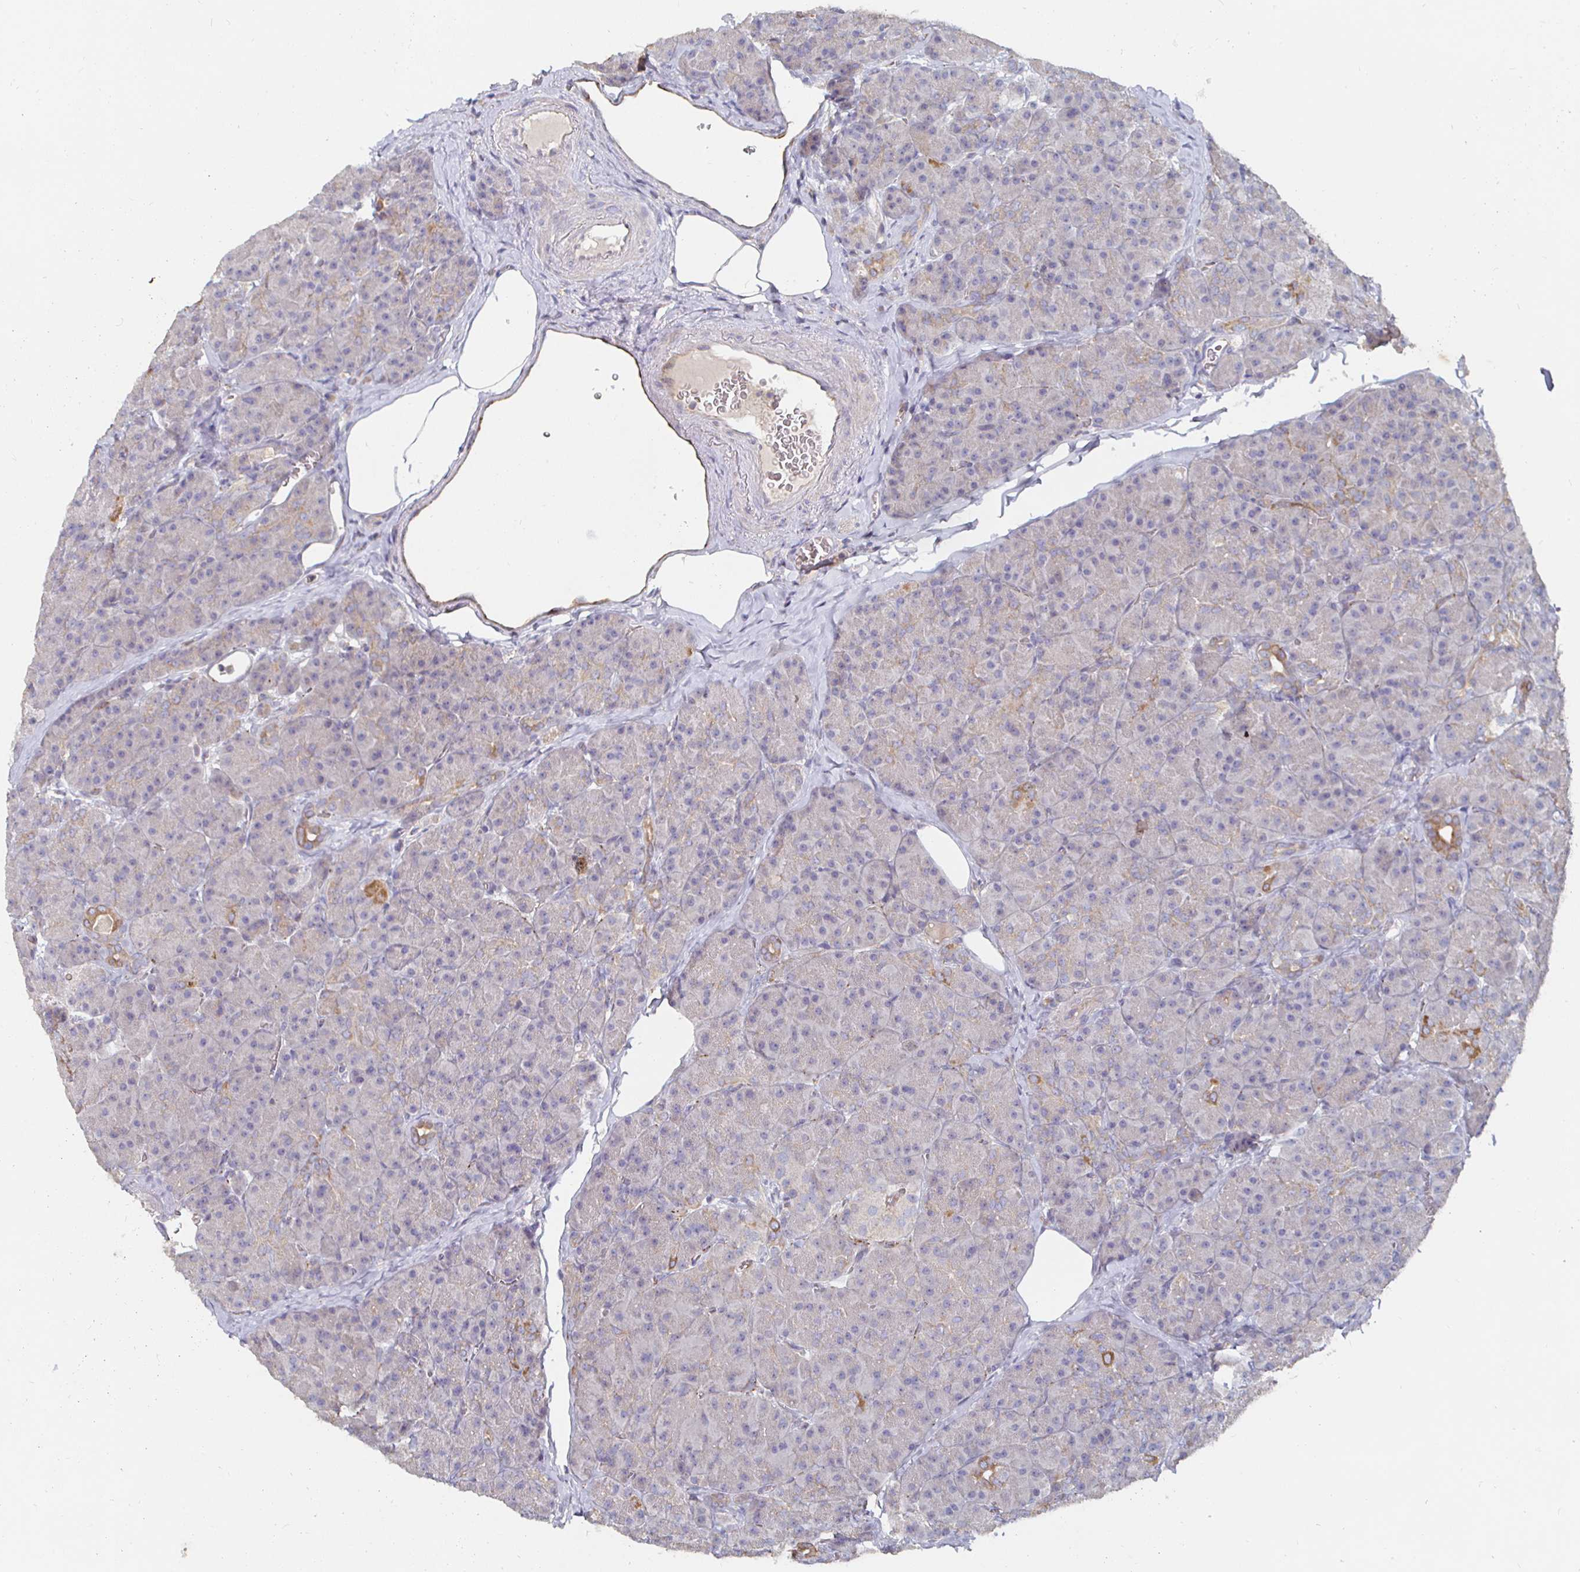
{"staining": {"intensity": "moderate", "quantity": "<25%", "location": "cytoplasmic/membranous"}, "tissue": "pancreas", "cell_type": "Exocrine glandular cells", "image_type": "normal", "snomed": [{"axis": "morphology", "description": "Normal tissue, NOS"}, {"axis": "topography", "description": "Pancreas"}], "caption": "About <25% of exocrine glandular cells in unremarkable pancreas demonstrate moderate cytoplasmic/membranous protein expression as visualized by brown immunohistochemical staining.", "gene": "NRSN1", "patient": {"sex": "male", "age": 57}}